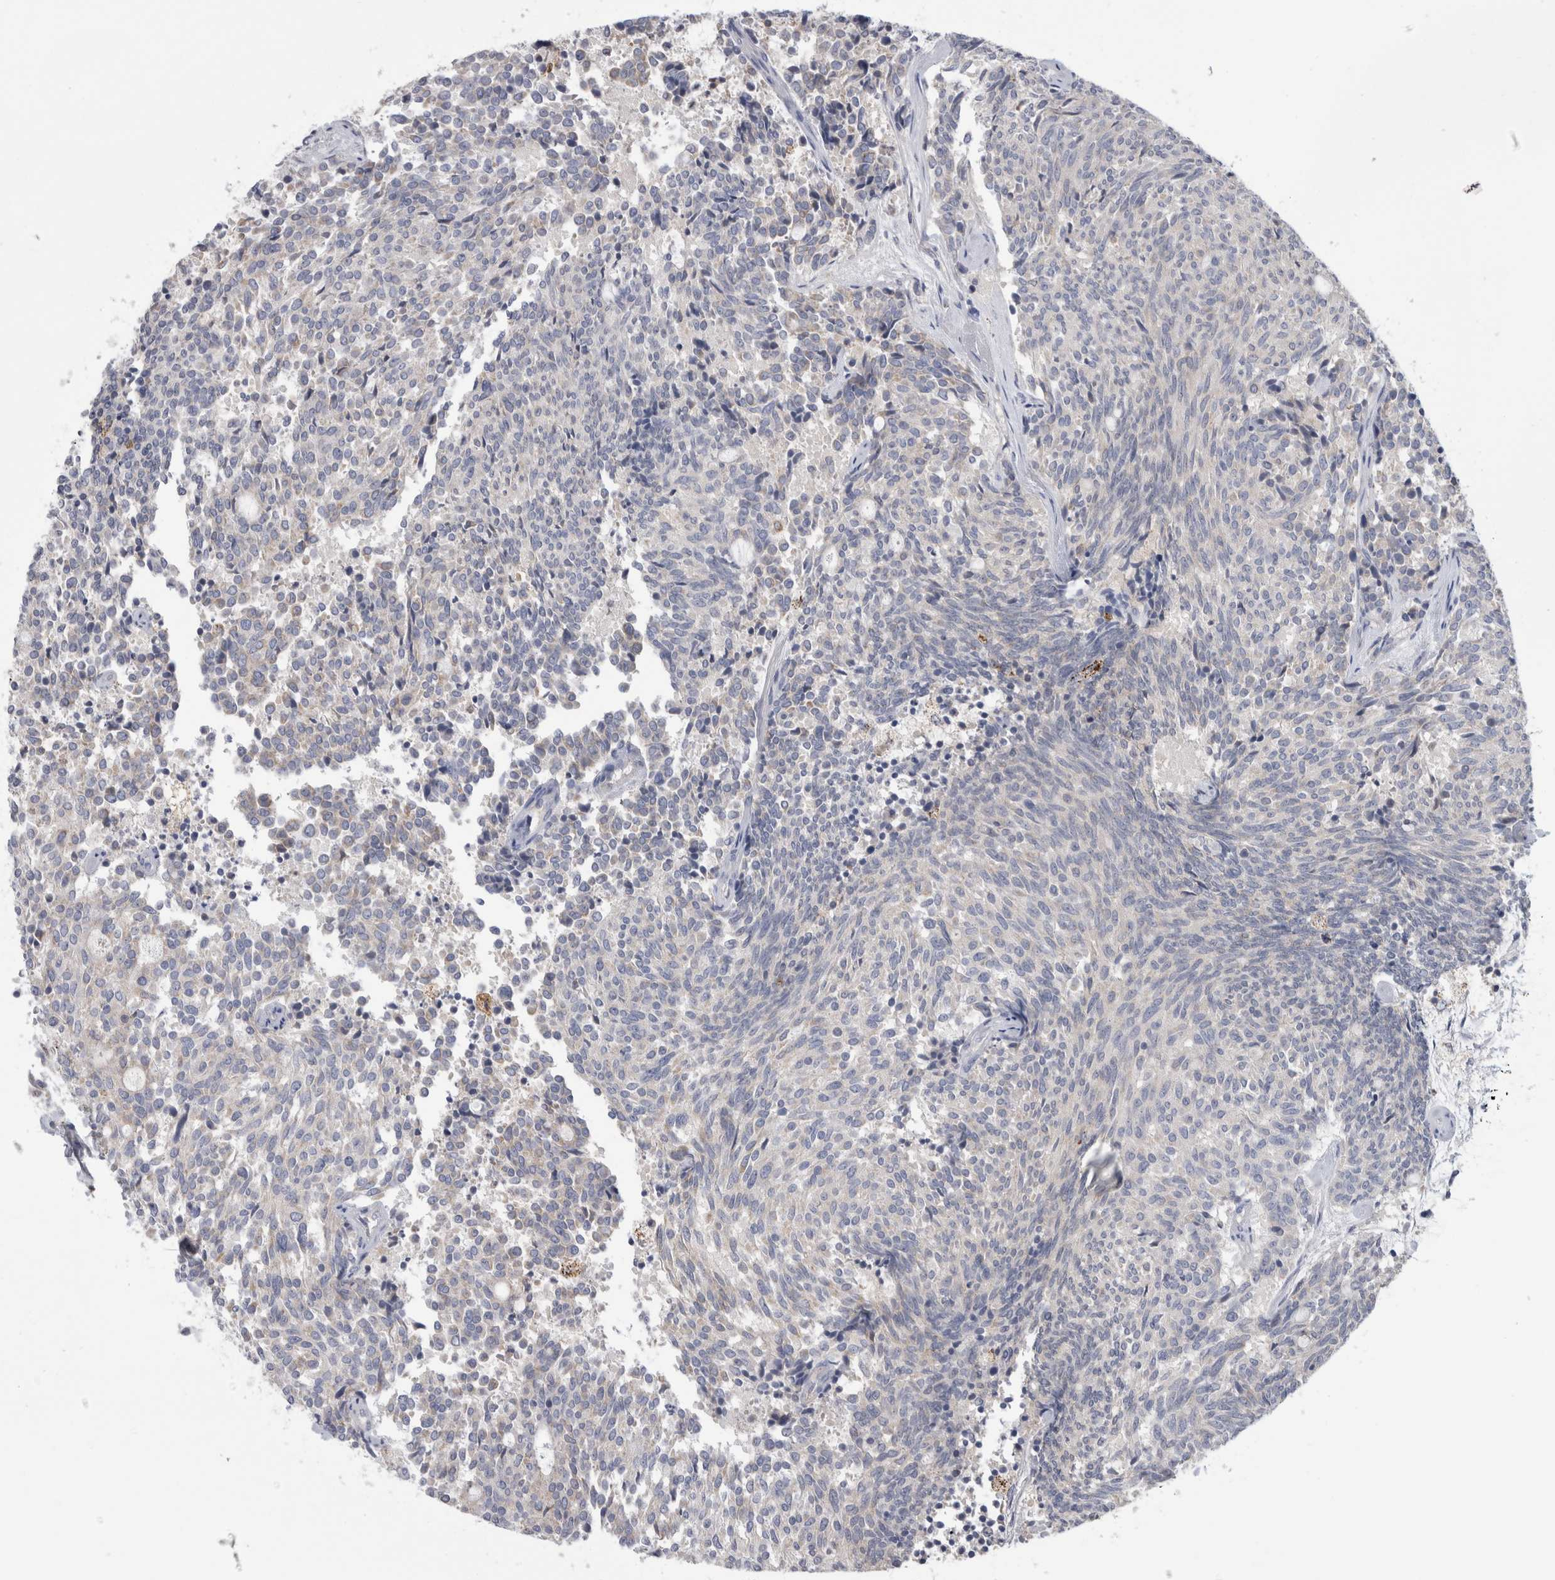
{"staining": {"intensity": "weak", "quantity": "<25%", "location": "cytoplasmic/membranous"}, "tissue": "carcinoid", "cell_type": "Tumor cells", "image_type": "cancer", "snomed": [{"axis": "morphology", "description": "Carcinoid, malignant, NOS"}, {"axis": "topography", "description": "Pancreas"}], "caption": "Immunohistochemistry of carcinoid shows no expression in tumor cells.", "gene": "GATM", "patient": {"sex": "female", "age": 54}}